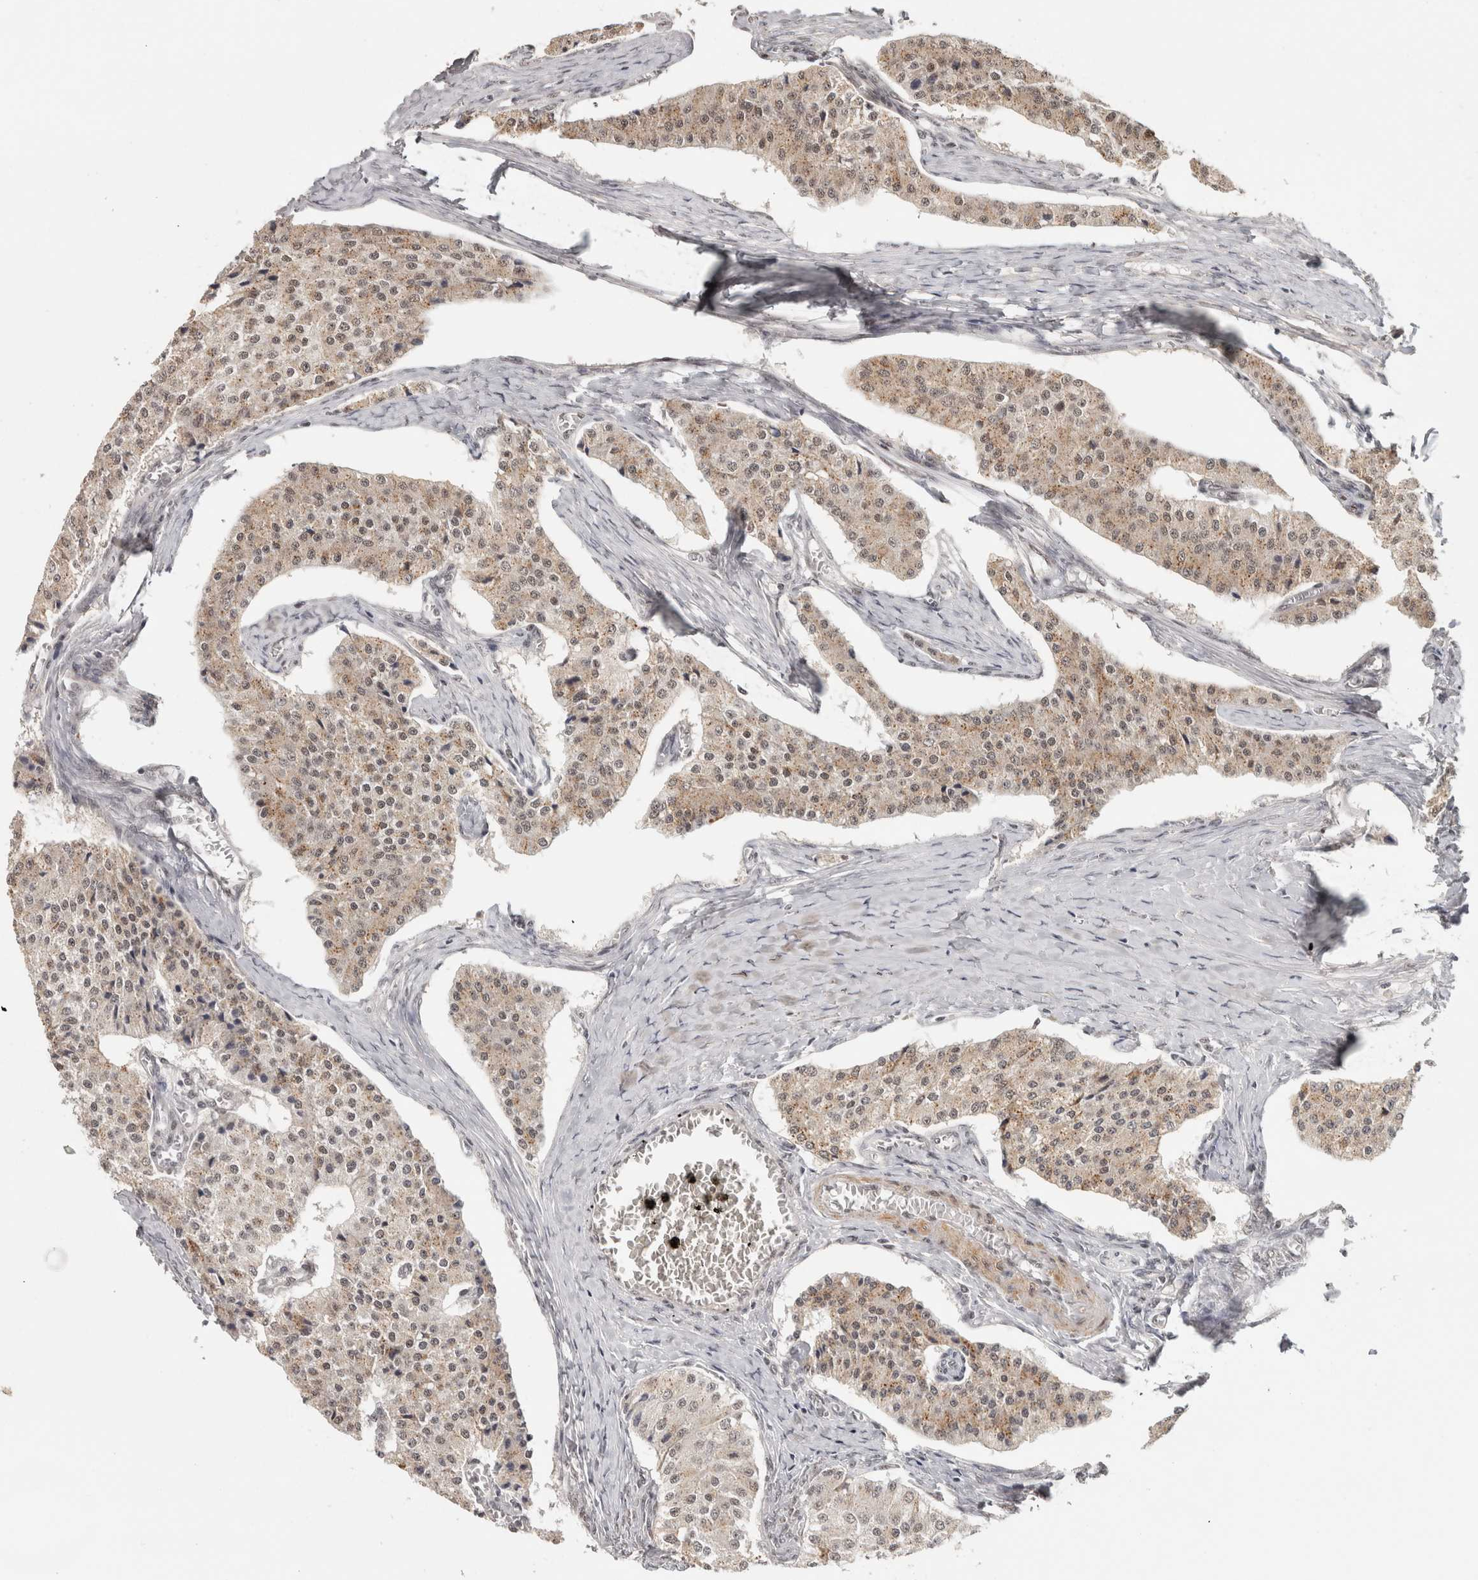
{"staining": {"intensity": "moderate", "quantity": ">75%", "location": "cytoplasmic/membranous,nuclear"}, "tissue": "carcinoid", "cell_type": "Tumor cells", "image_type": "cancer", "snomed": [{"axis": "morphology", "description": "Carcinoid, malignant, NOS"}, {"axis": "topography", "description": "Colon"}], "caption": "An image showing moderate cytoplasmic/membranous and nuclear positivity in approximately >75% of tumor cells in carcinoid, as visualized by brown immunohistochemical staining.", "gene": "ZNF830", "patient": {"sex": "female", "age": 52}}